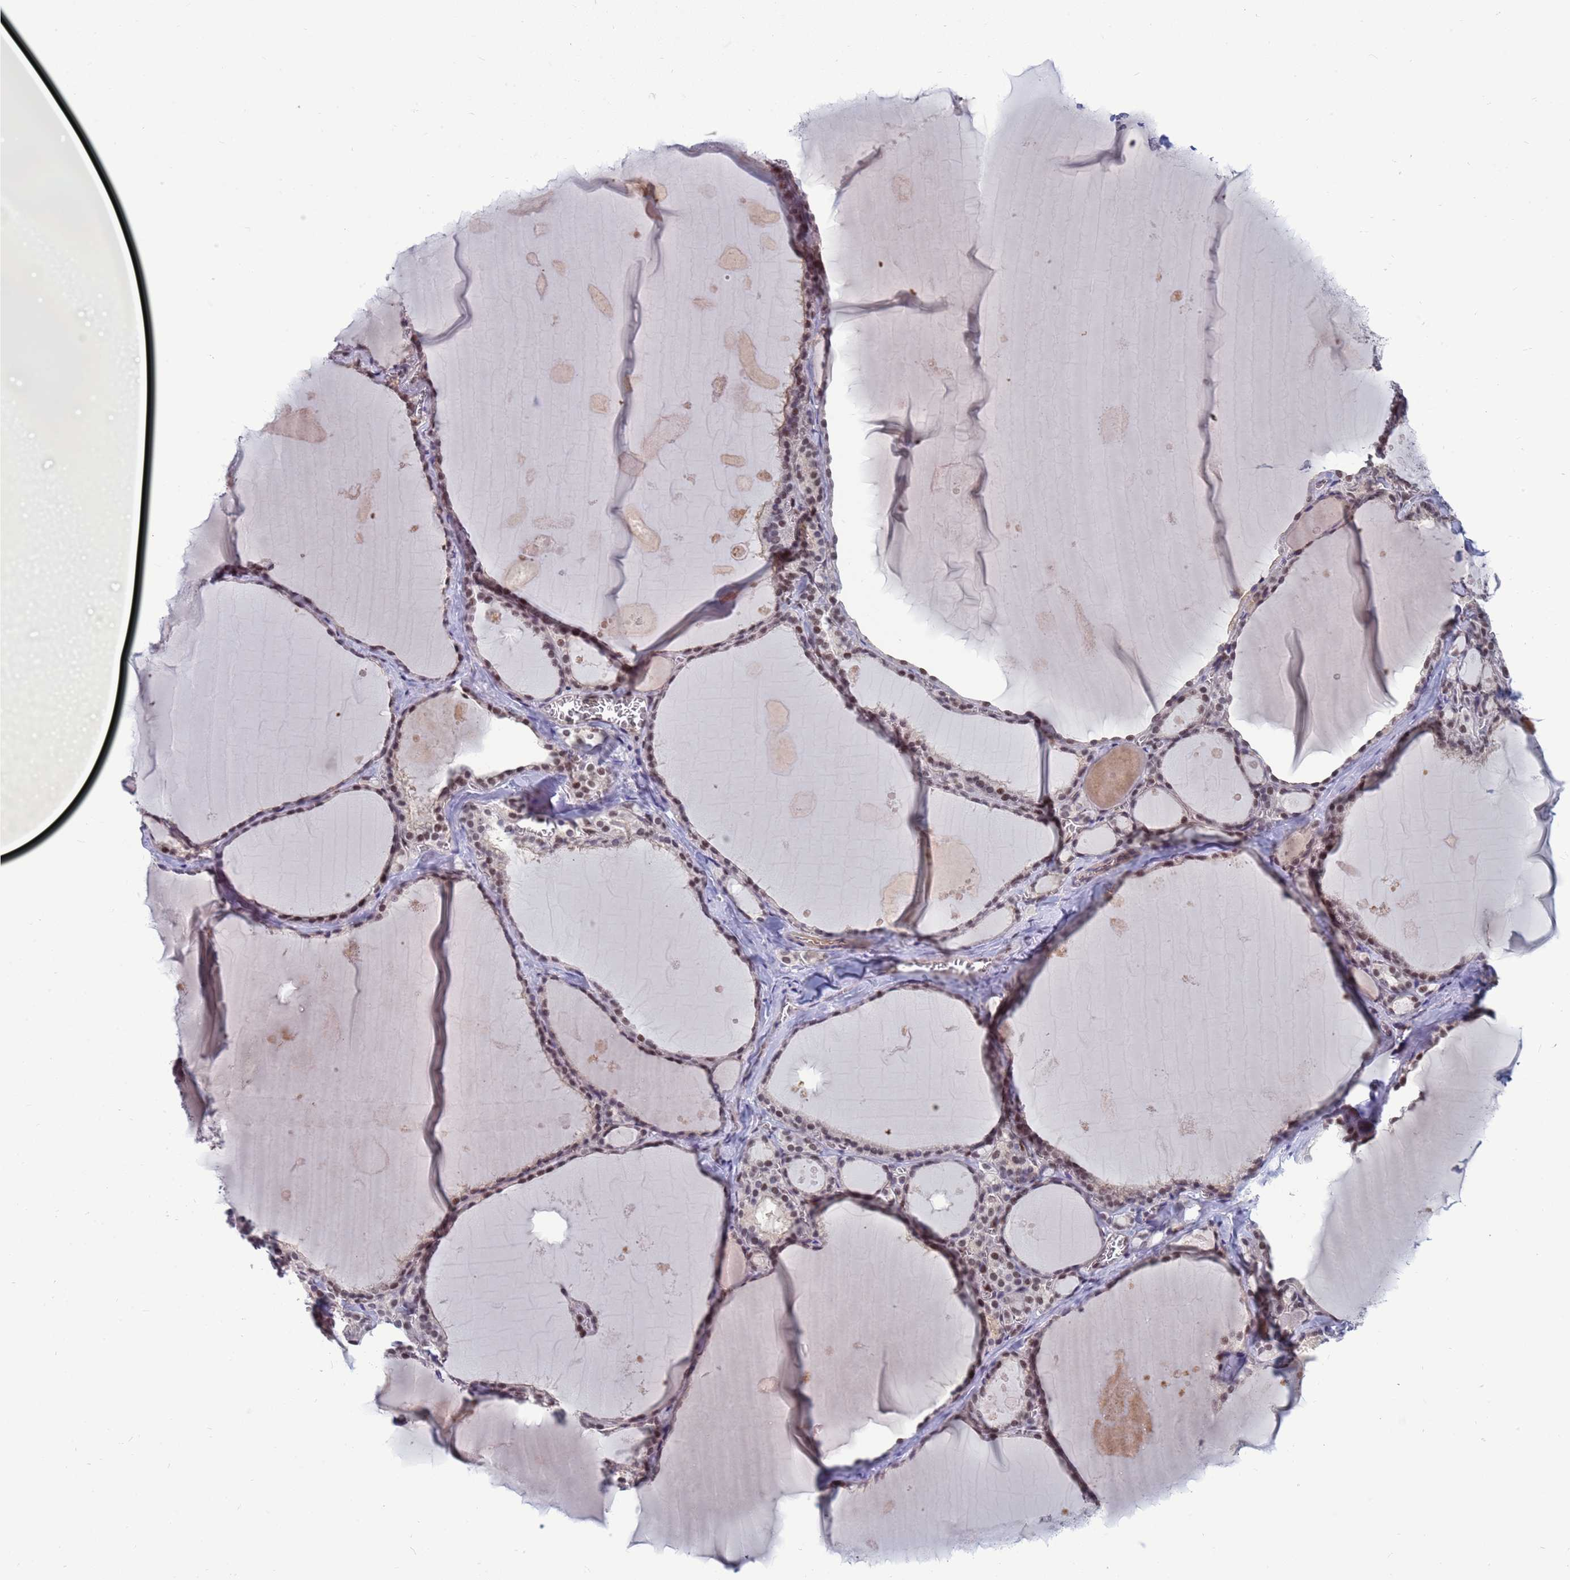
{"staining": {"intensity": "moderate", "quantity": ">75%", "location": "nuclear"}, "tissue": "thyroid gland", "cell_type": "Glandular cells", "image_type": "normal", "snomed": [{"axis": "morphology", "description": "Normal tissue, NOS"}, {"axis": "topography", "description": "Thyroid gland"}], "caption": "Thyroid gland stained with IHC exhibits moderate nuclear expression in about >75% of glandular cells.", "gene": "NSL1", "patient": {"sex": "male", "age": 56}}